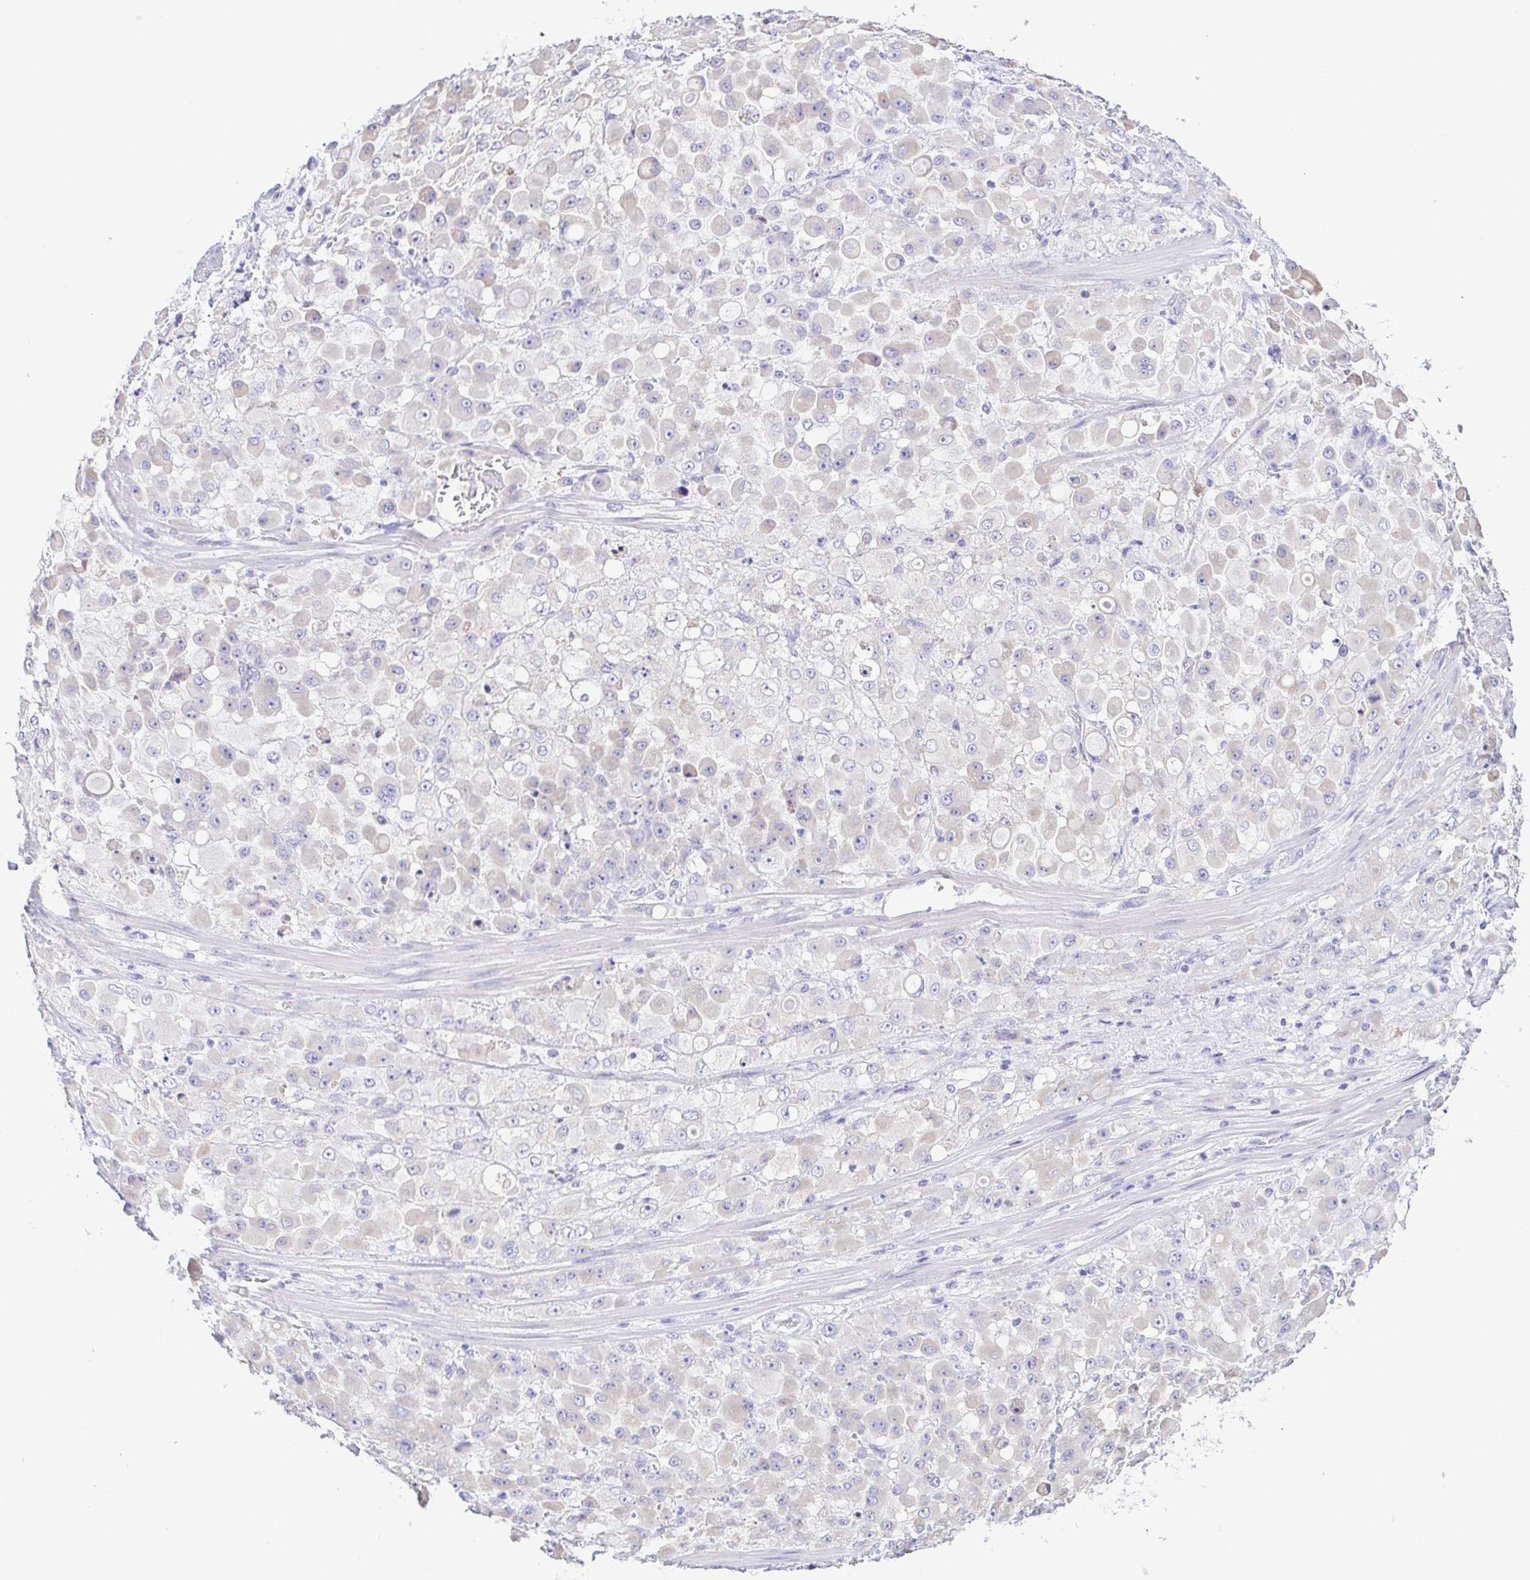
{"staining": {"intensity": "negative", "quantity": "none", "location": "none"}, "tissue": "stomach cancer", "cell_type": "Tumor cells", "image_type": "cancer", "snomed": [{"axis": "morphology", "description": "Adenocarcinoma, NOS"}, {"axis": "topography", "description": "Stomach"}], "caption": "A photomicrograph of human adenocarcinoma (stomach) is negative for staining in tumor cells.", "gene": "A1BG", "patient": {"sex": "female", "age": 76}}